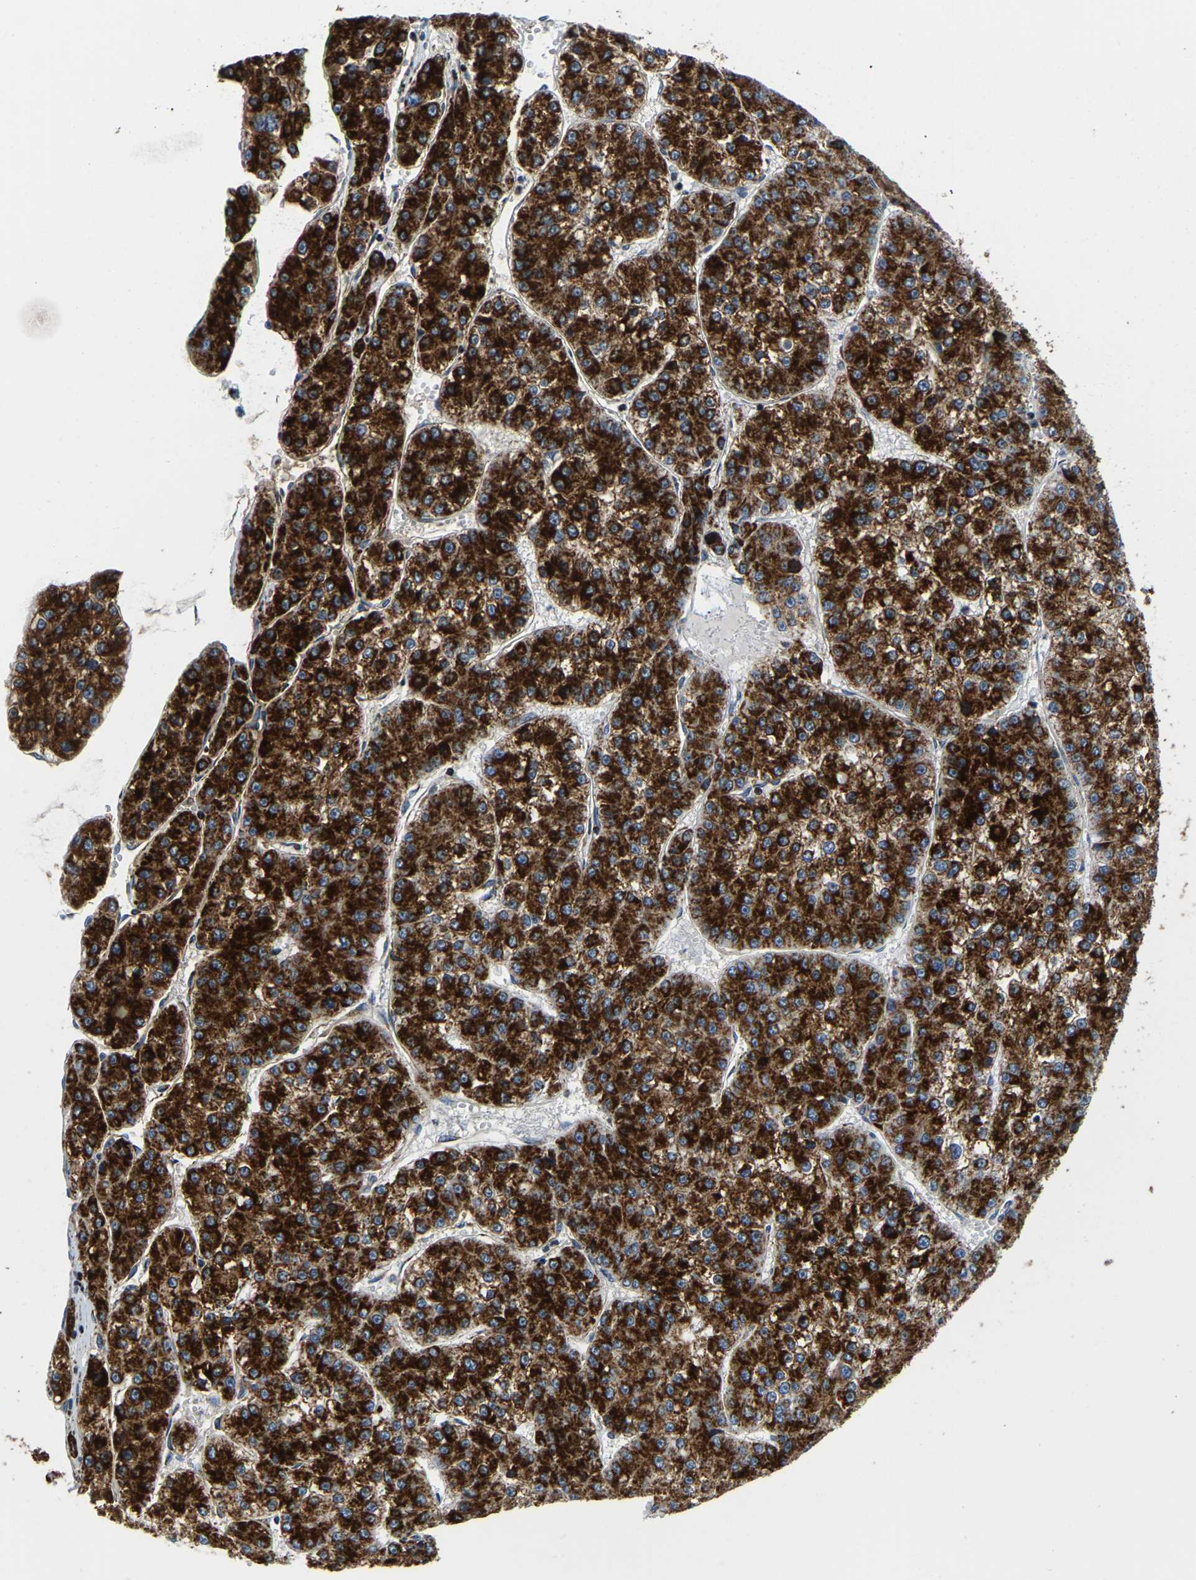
{"staining": {"intensity": "strong", "quantity": ">75%", "location": "cytoplasmic/membranous"}, "tissue": "liver cancer", "cell_type": "Tumor cells", "image_type": "cancer", "snomed": [{"axis": "morphology", "description": "Carcinoma, Hepatocellular, NOS"}, {"axis": "topography", "description": "Liver"}], "caption": "Immunohistochemical staining of liver cancer (hepatocellular carcinoma) demonstrates strong cytoplasmic/membranous protein staining in about >75% of tumor cells.", "gene": "SFXN1", "patient": {"sex": "female", "age": 73}}